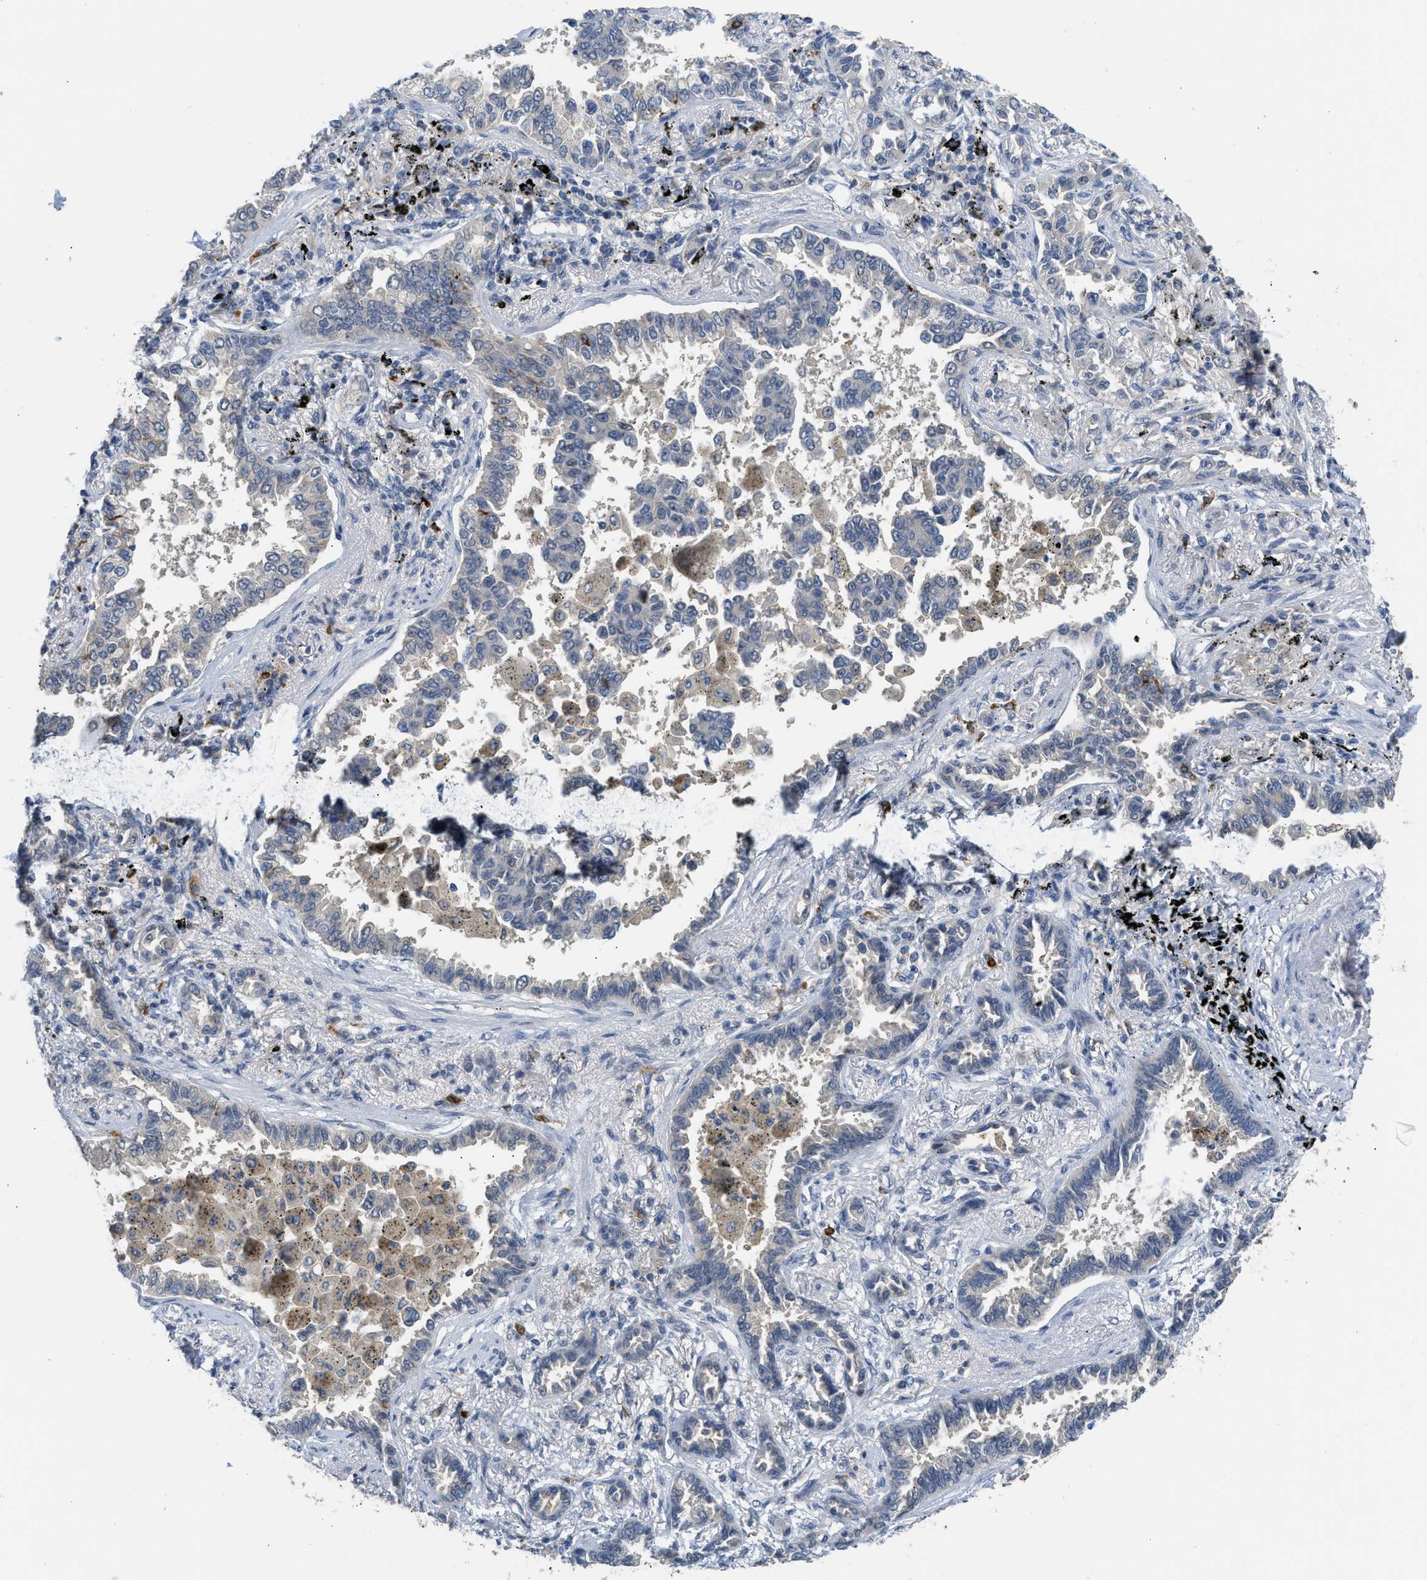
{"staining": {"intensity": "negative", "quantity": "none", "location": "none"}, "tissue": "lung cancer", "cell_type": "Tumor cells", "image_type": "cancer", "snomed": [{"axis": "morphology", "description": "Normal tissue, NOS"}, {"axis": "morphology", "description": "Adenocarcinoma, NOS"}, {"axis": "topography", "description": "Lung"}], "caption": "A micrograph of human lung adenocarcinoma is negative for staining in tumor cells. (Stains: DAB (3,3'-diaminobenzidine) IHC with hematoxylin counter stain, Microscopy: brightfield microscopy at high magnification).", "gene": "RHBDF2", "patient": {"sex": "male", "age": 59}}